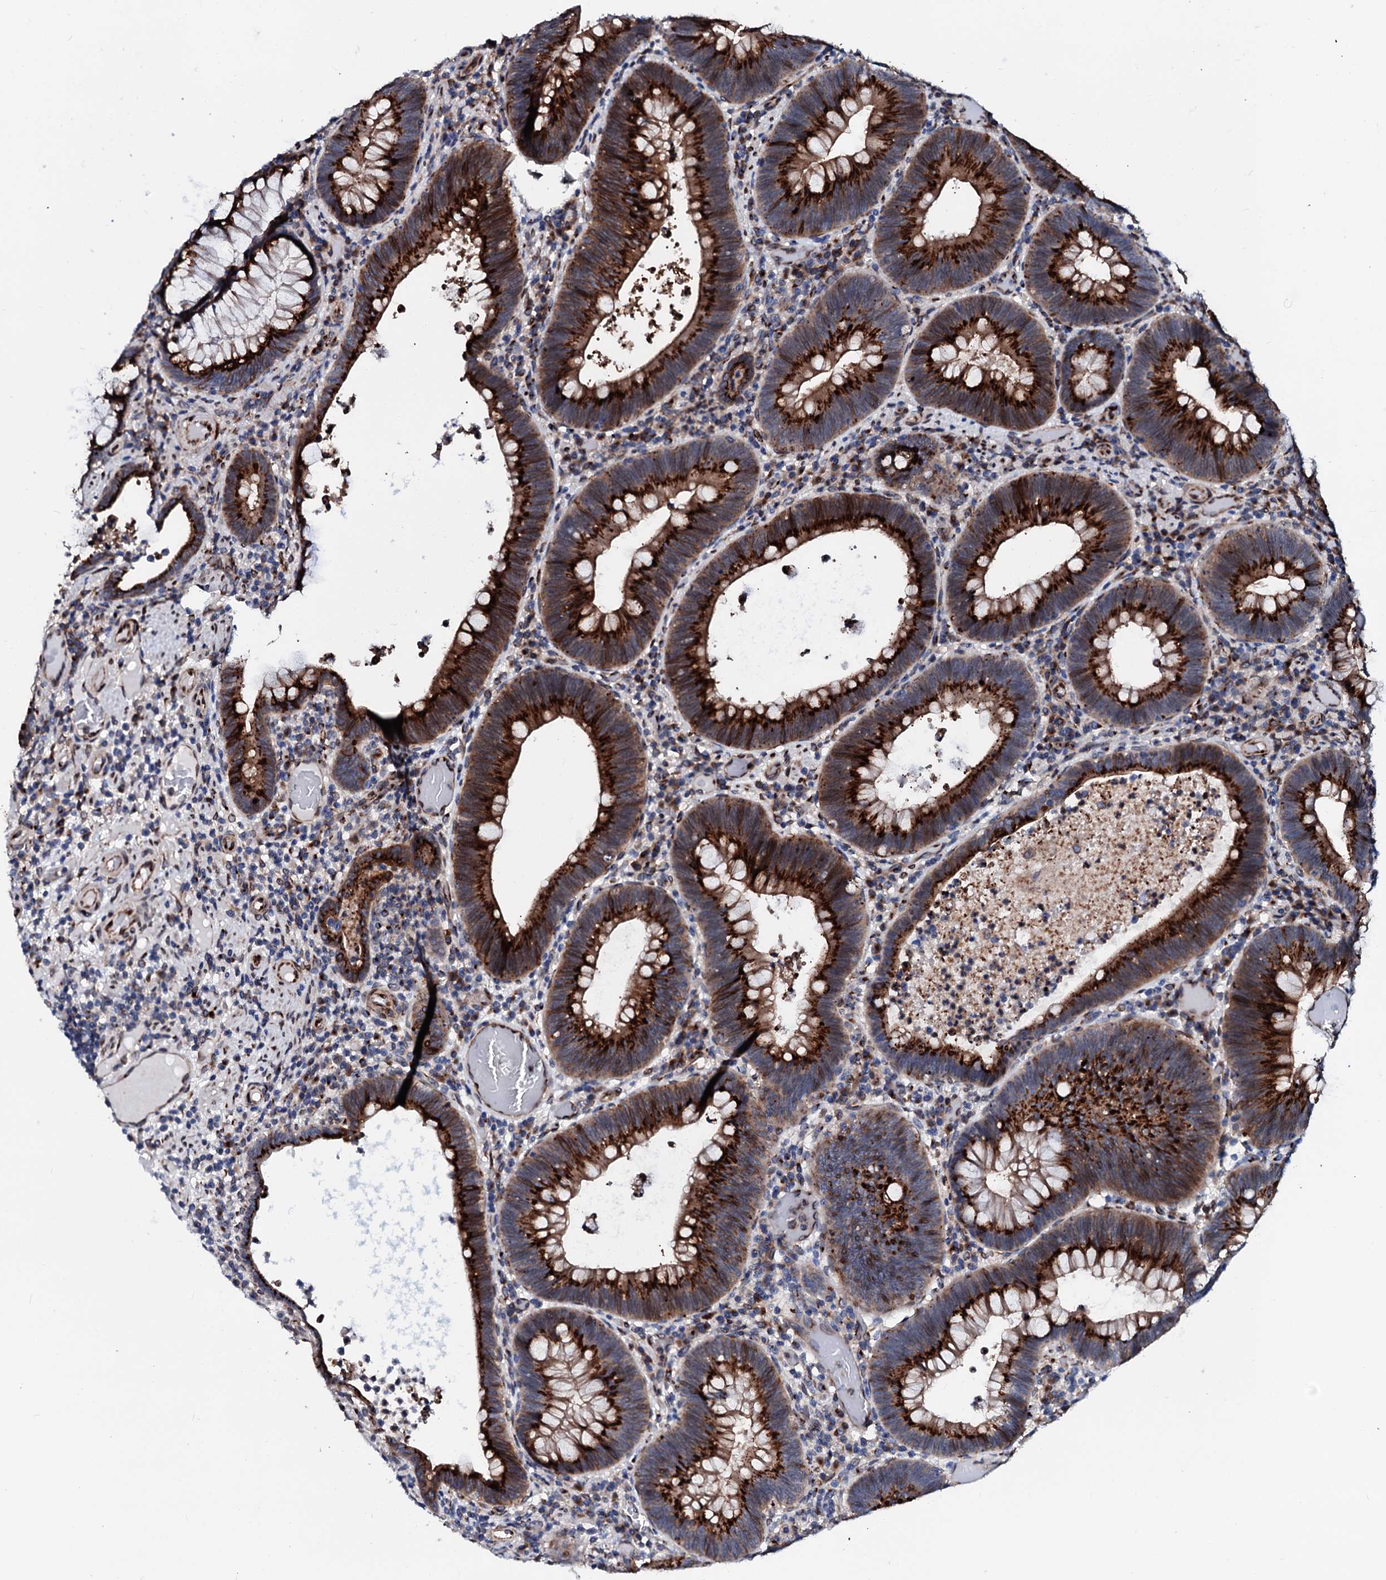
{"staining": {"intensity": "strong", "quantity": ">75%", "location": "cytoplasmic/membranous"}, "tissue": "colorectal cancer", "cell_type": "Tumor cells", "image_type": "cancer", "snomed": [{"axis": "morphology", "description": "Adenocarcinoma, NOS"}, {"axis": "topography", "description": "Rectum"}], "caption": "Colorectal adenocarcinoma stained with a protein marker displays strong staining in tumor cells.", "gene": "TMCO3", "patient": {"sex": "female", "age": 75}}